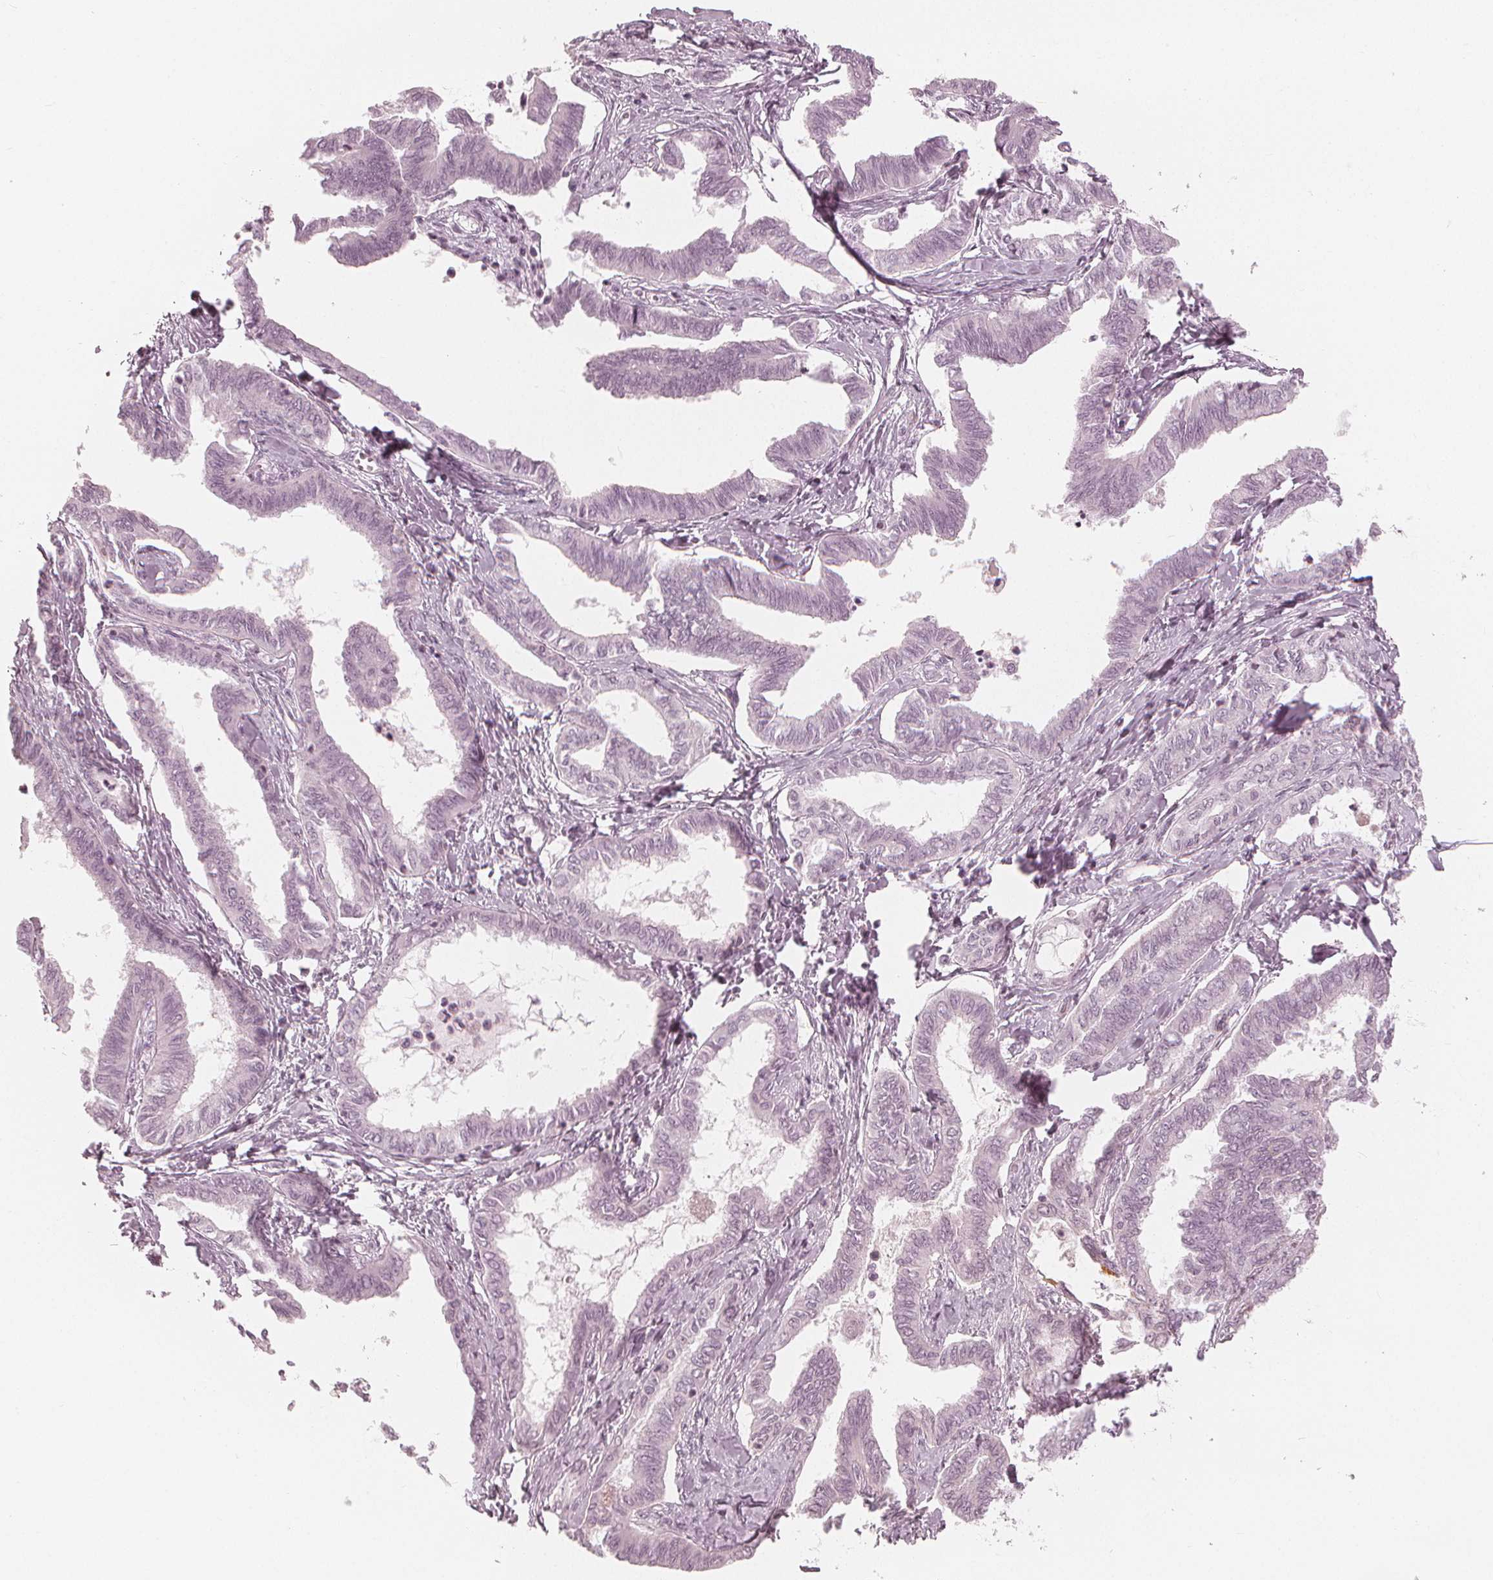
{"staining": {"intensity": "negative", "quantity": "none", "location": "none"}, "tissue": "ovarian cancer", "cell_type": "Tumor cells", "image_type": "cancer", "snomed": [{"axis": "morphology", "description": "Carcinoma, endometroid"}, {"axis": "topography", "description": "Ovary"}], "caption": "Protein analysis of ovarian cancer (endometroid carcinoma) reveals no significant positivity in tumor cells.", "gene": "PAEP", "patient": {"sex": "female", "age": 70}}